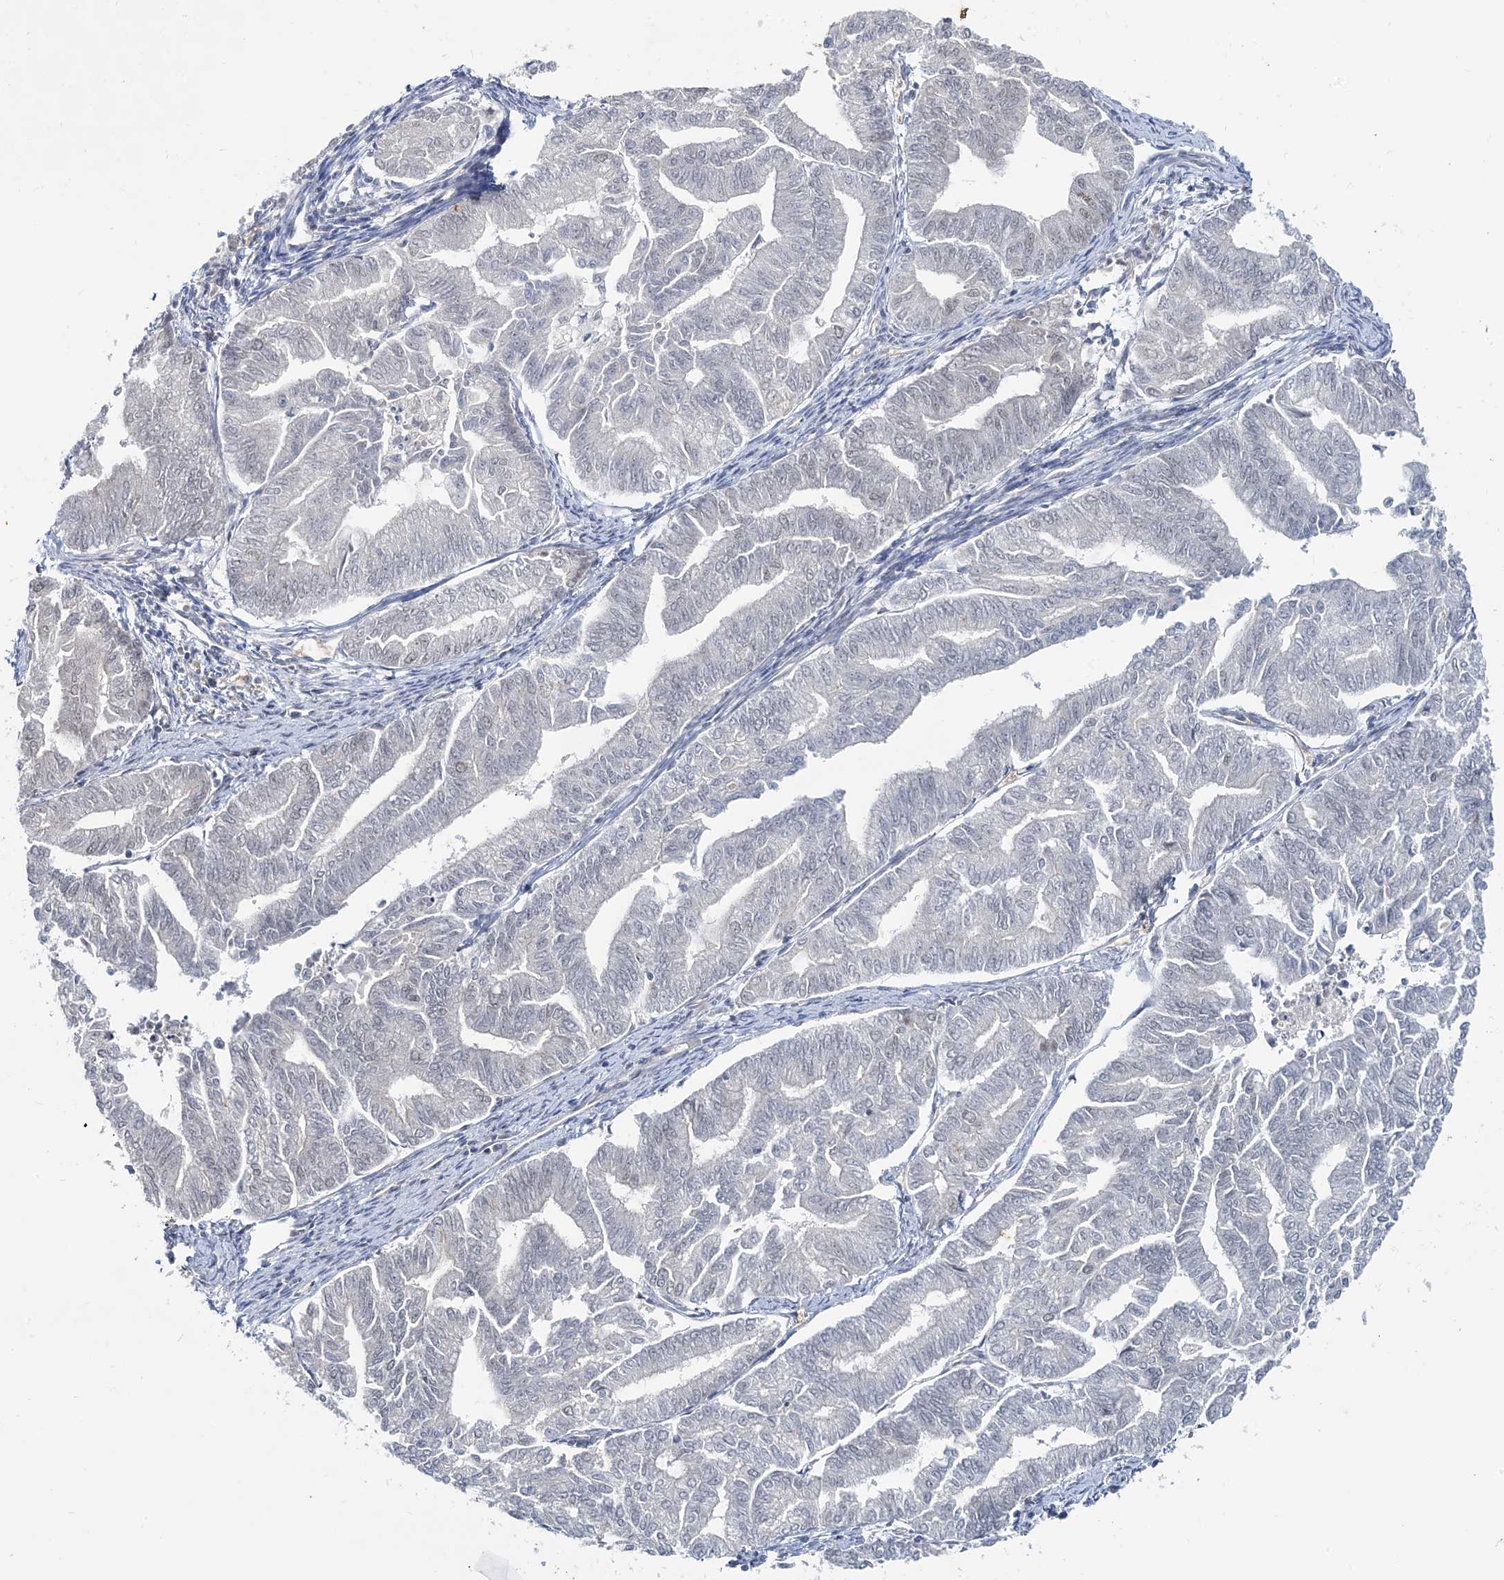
{"staining": {"intensity": "negative", "quantity": "none", "location": "none"}, "tissue": "endometrial cancer", "cell_type": "Tumor cells", "image_type": "cancer", "snomed": [{"axis": "morphology", "description": "Adenocarcinoma, NOS"}, {"axis": "topography", "description": "Endometrium"}], "caption": "This is an immunohistochemistry image of endometrial cancer (adenocarcinoma). There is no positivity in tumor cells.", "gene": "LEXM", "patient": {"sex": "female", "age": 79}}